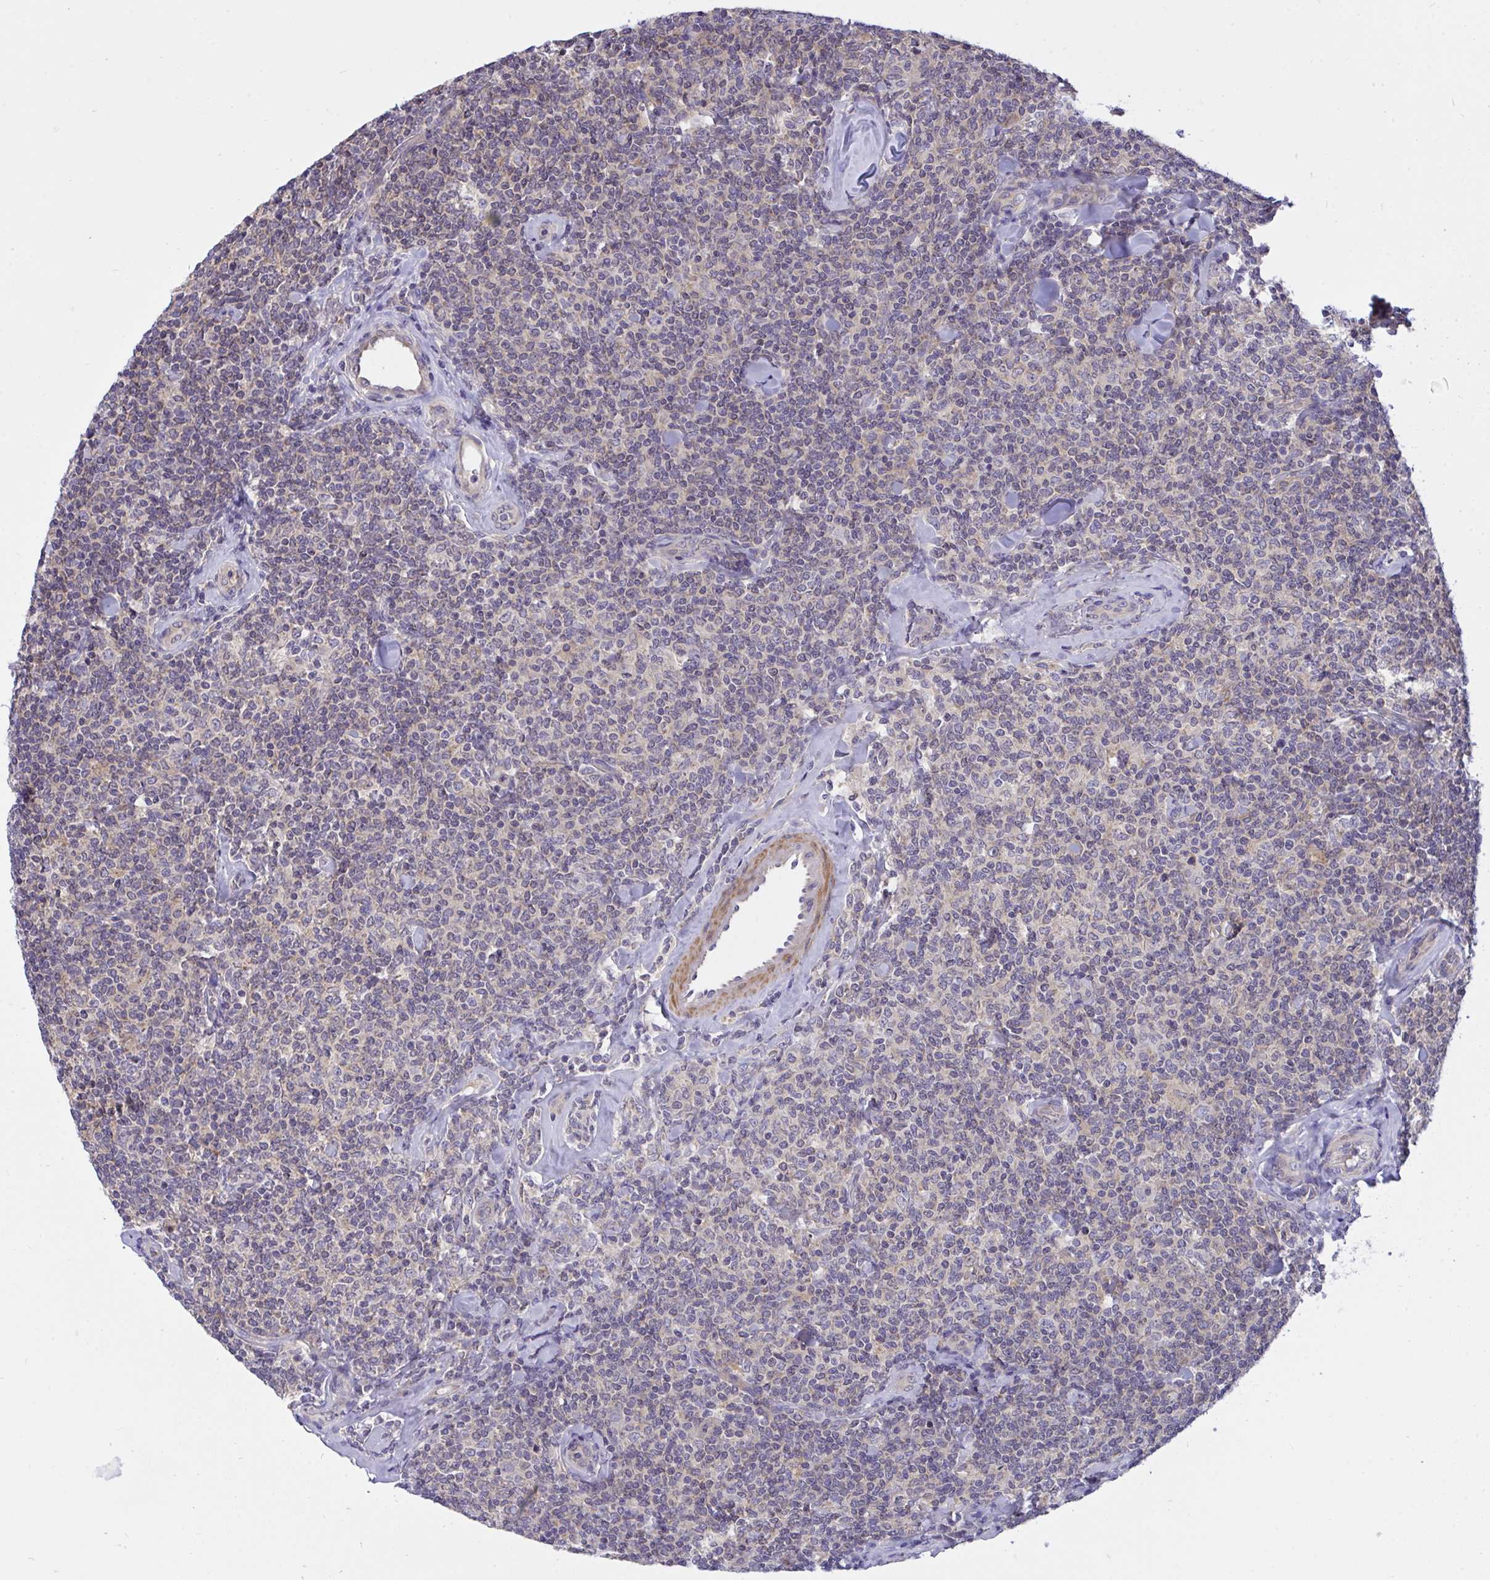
{"staining": {"intensity": "negative", "quantity": "none", "location": "none"}, "tissue": "lymphoma", "cell_type": "Tumor cells", "image_type": "cancer", "snomed": [{"axis": "morphology", "description": "Malignant lymphoma, non-Hodgkin's type, Low grade"}, {"axis": "topography", "description": "Lymph node"}], "caption": "DAB (3,3'-diaminobenzidine) immunohistochemical staining of human low-grade malignant lymphoma, non-Hodgkin's type demonstrates no significant staining in tumor cells.", "gene": "C19orf54", "patient": {"sex": "female", "age": 56}}